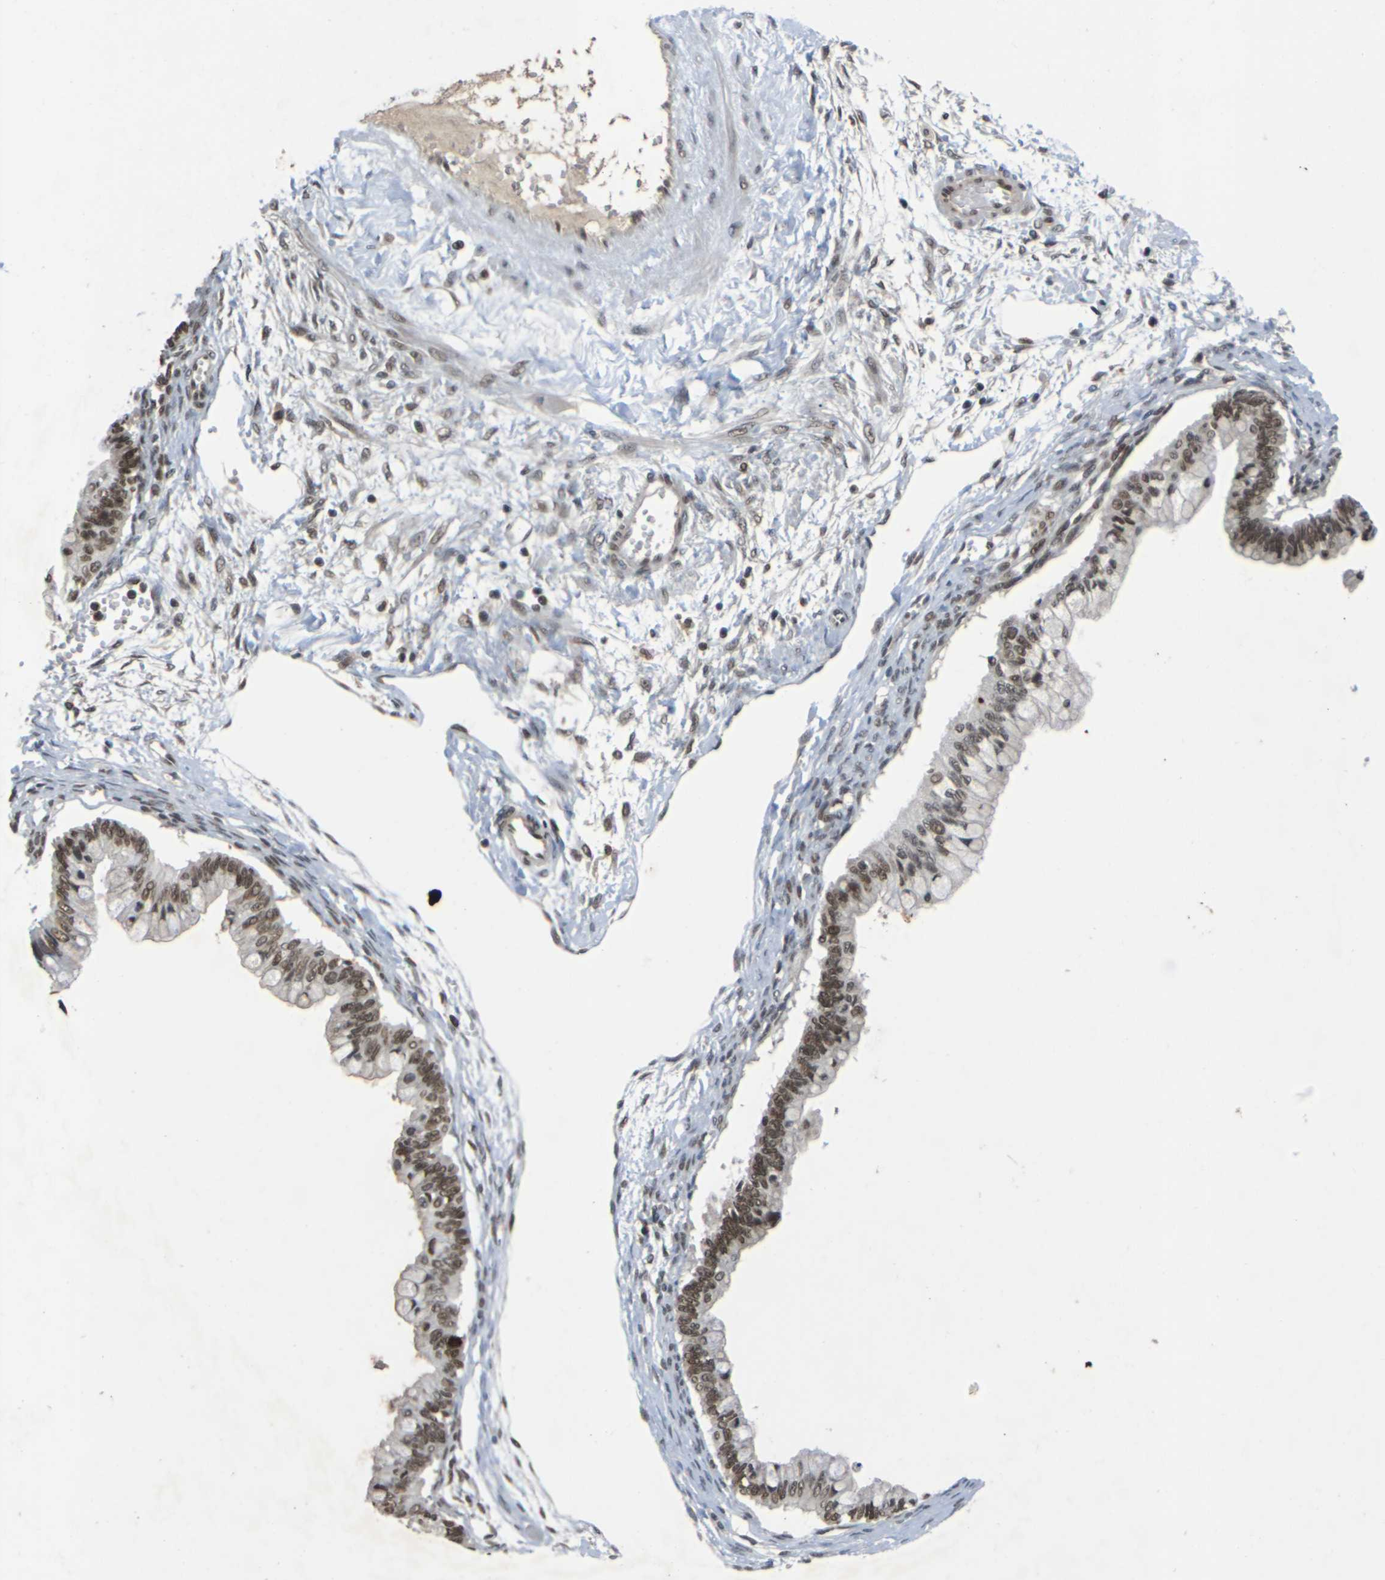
{"staining": {"intensity": "moderate", "quantity": ">75%", "location": "nuclear"}, "tissue": "ovarian cancer", "cell_type": "Tumor cells", "image_type": "cancer", "snomed": [{"axis": "morphology", "description": "Cystadenocarcinoma, mucinous, NOS"}, {"axis": "topography", "description": "Ovary"}], "caption": "Immunohistochemistry (IHC) of human ovarian cancer demonstrates medium levels of moderate nuclear positivity in approximately >75% of tumor cells.", "gene": "NELFA", "patient": {"sex": "female", "age": 57}}